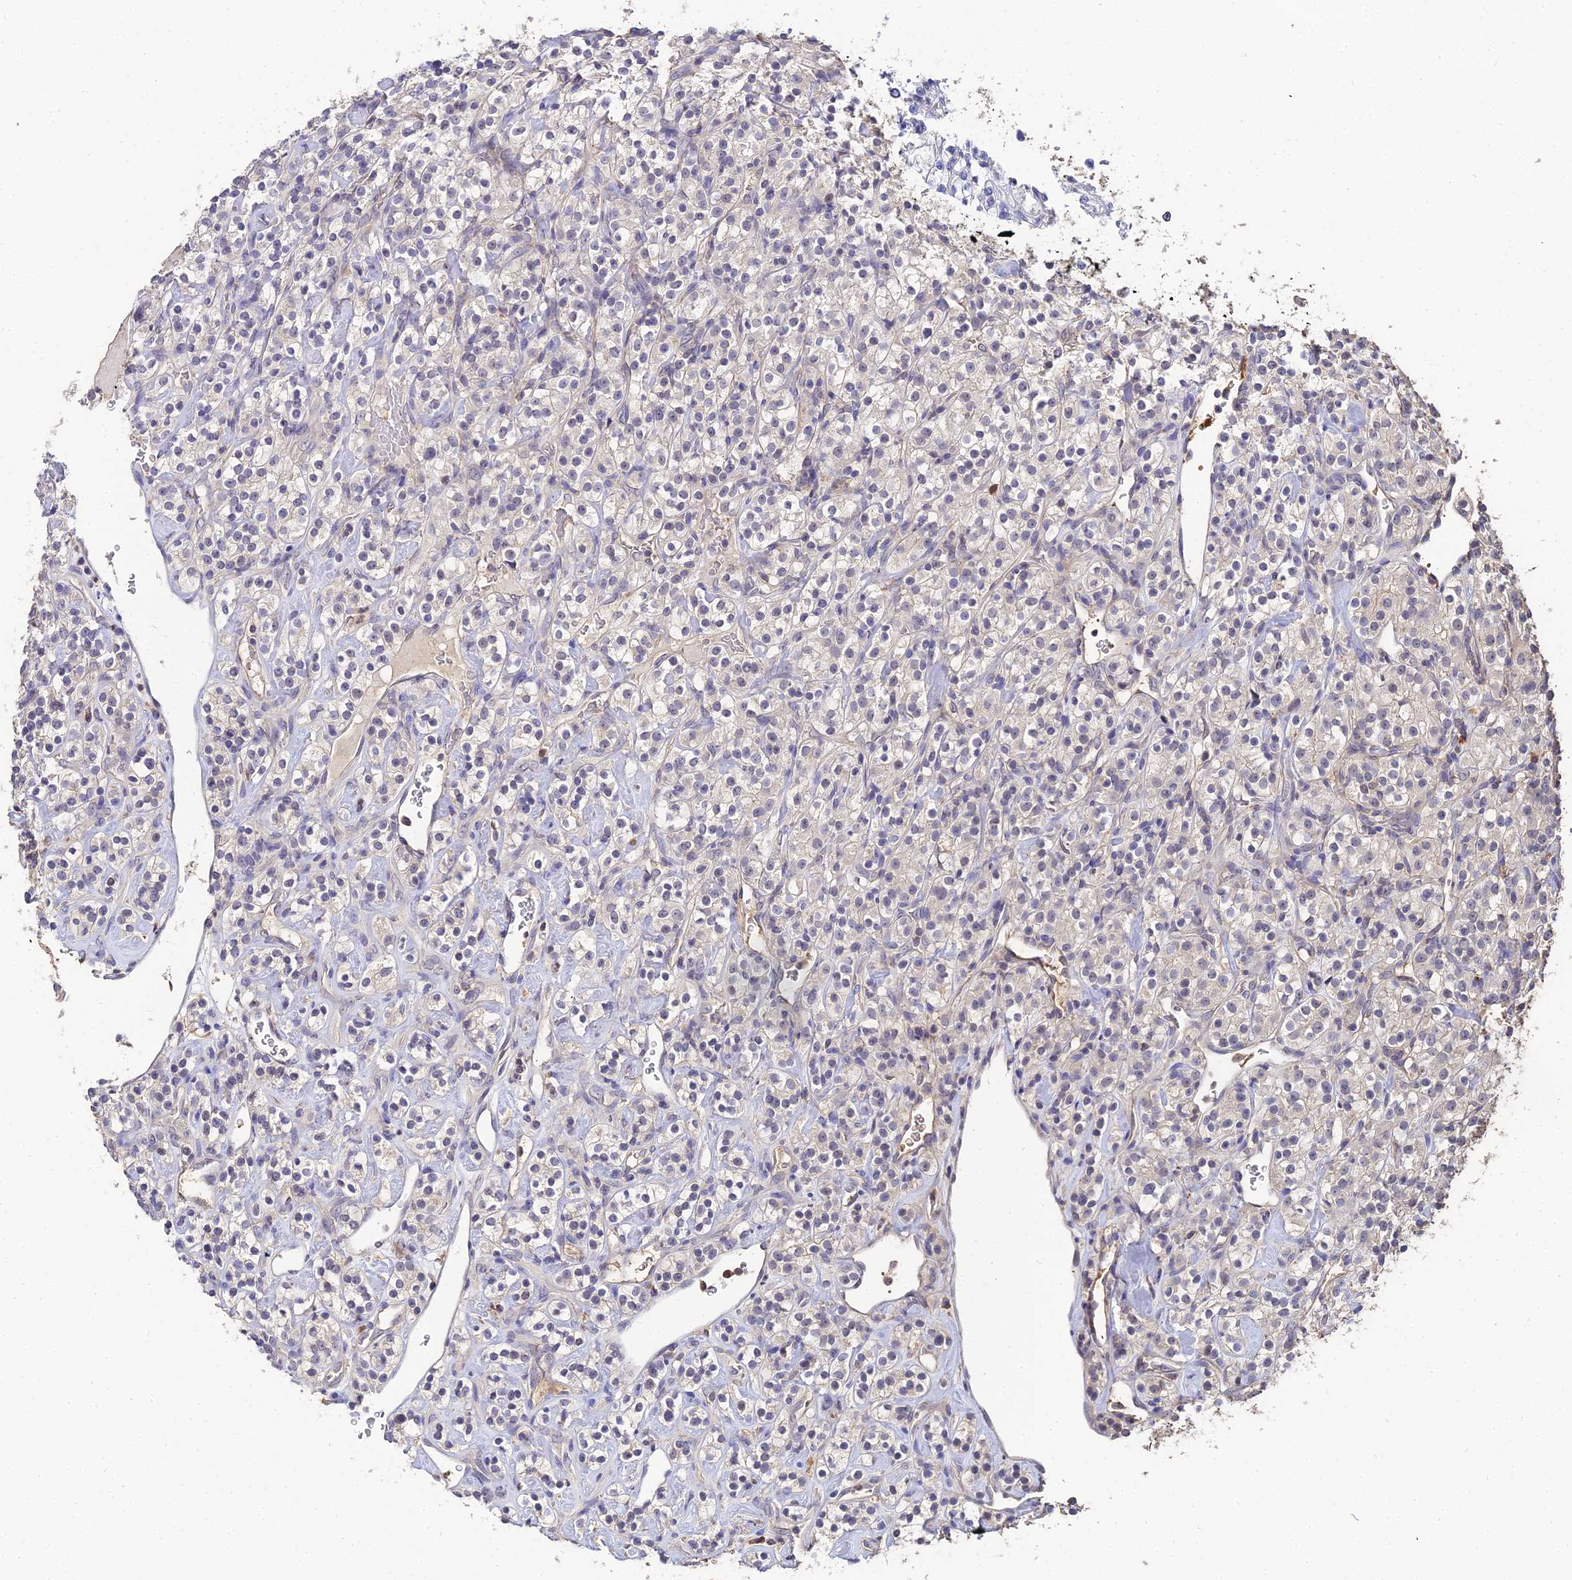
{"staining": {"intensity": "negative", "quantity": "none", "location": "none"}, "tissue": "renal cancer", "cell_type": "Tumor cells", "image_type": "cancer", "snomed": [{"axis": "morphology", "description": "Adenocarcinoma, NOS"}, {"axis": "topography", "description": "Kidney"}], "caption": "Renal cancer was stained to show a protein in brown. There is no significant expression in tumor cells. (DAB immunohistochemistry (IHC) with hematoxylin counter stain).", "gene": "LSM5", "patient": {"sex": "male", "age": 77}}